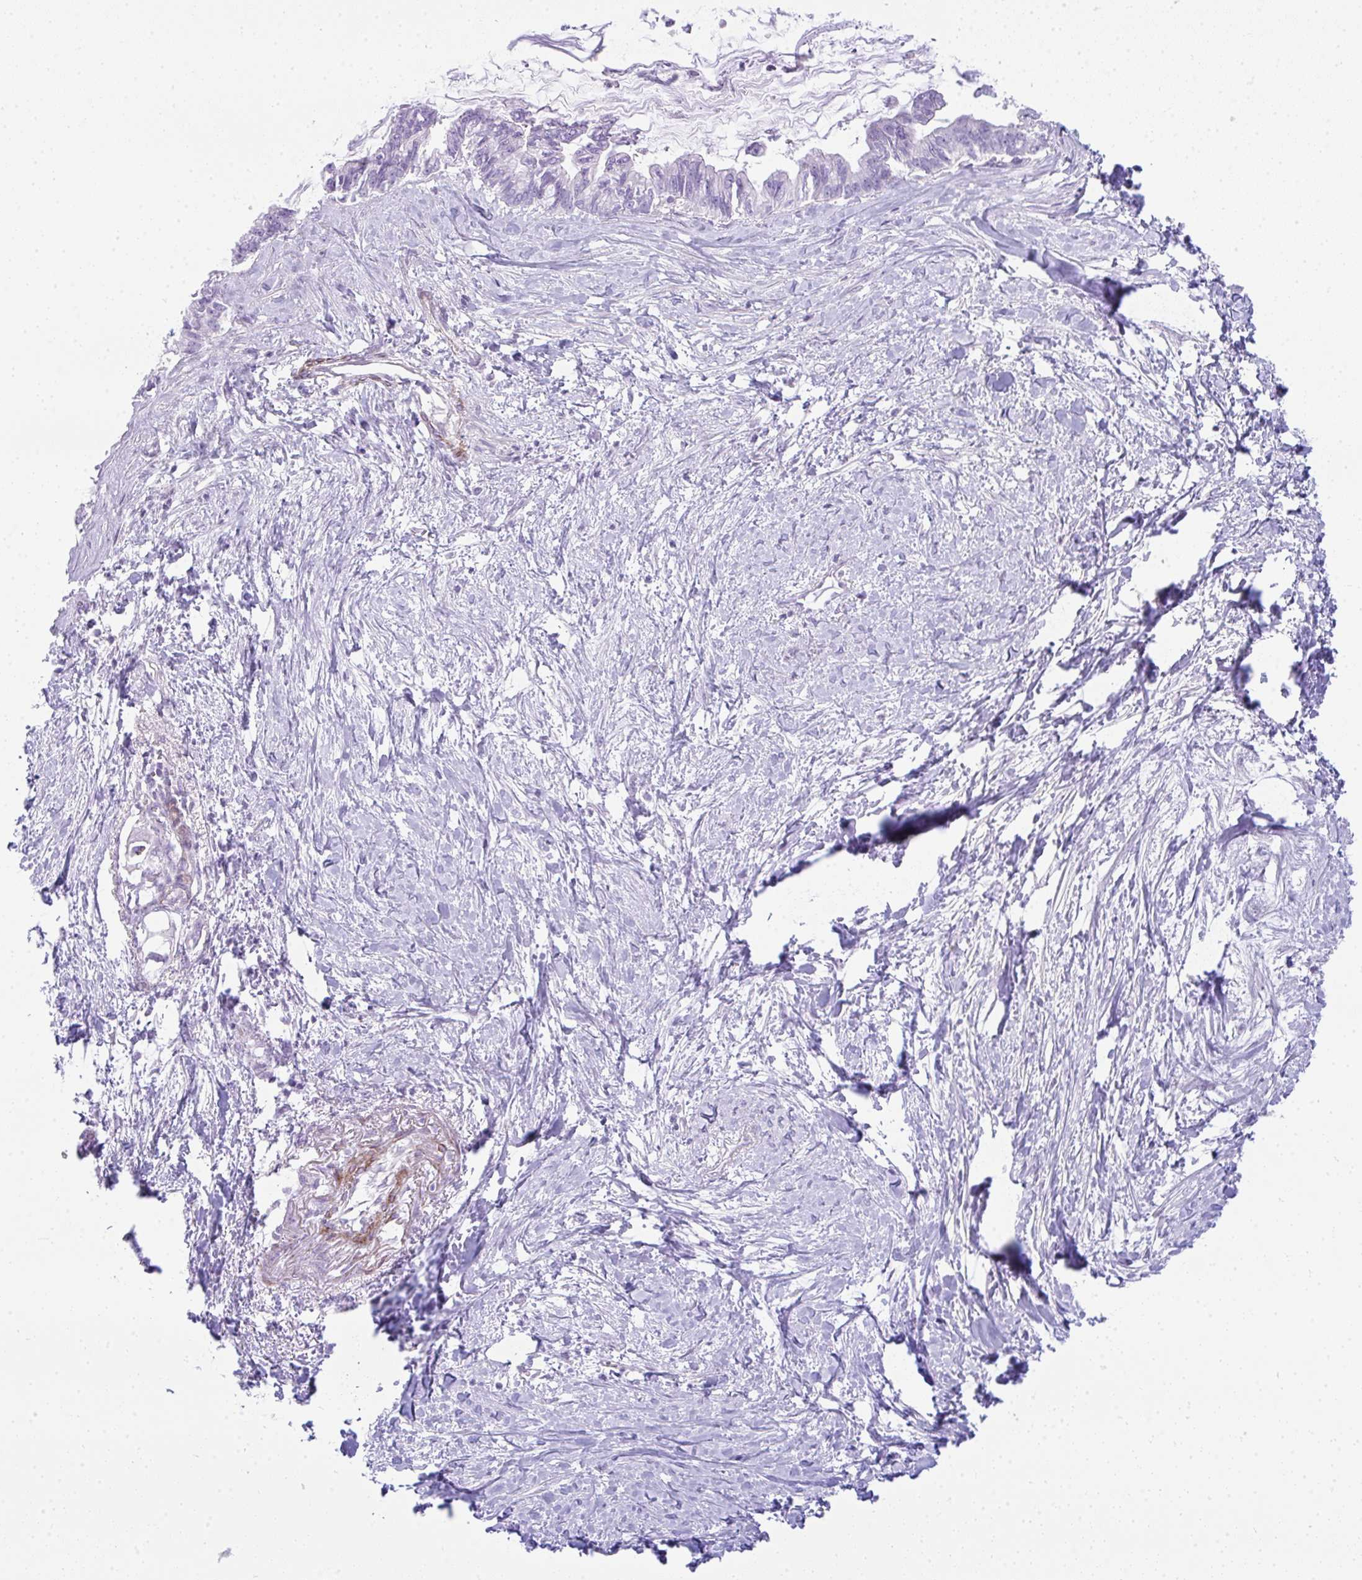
{"staining": {"intensity": "negative", "quantity": "none", "location": "none"}, "tissue": "pancreatic cancer", "cell_type": "Tumor cells", "image_type": "cancer", "snomed": [{"axis": "morphology", "description": "Adenocarcinoma, NOS"}, {"axis": "topography", "description": "Pancreas"}], "caption": "Immunohistochemistry (IHC) of human pancreatic adenocarcinoma demonstrates no staining in tumor cells. (Brightfield microscopy of DAB IHC at high magnification).", "gene": "CDRT15", "patient": {"sex": "male", "age": 61}}